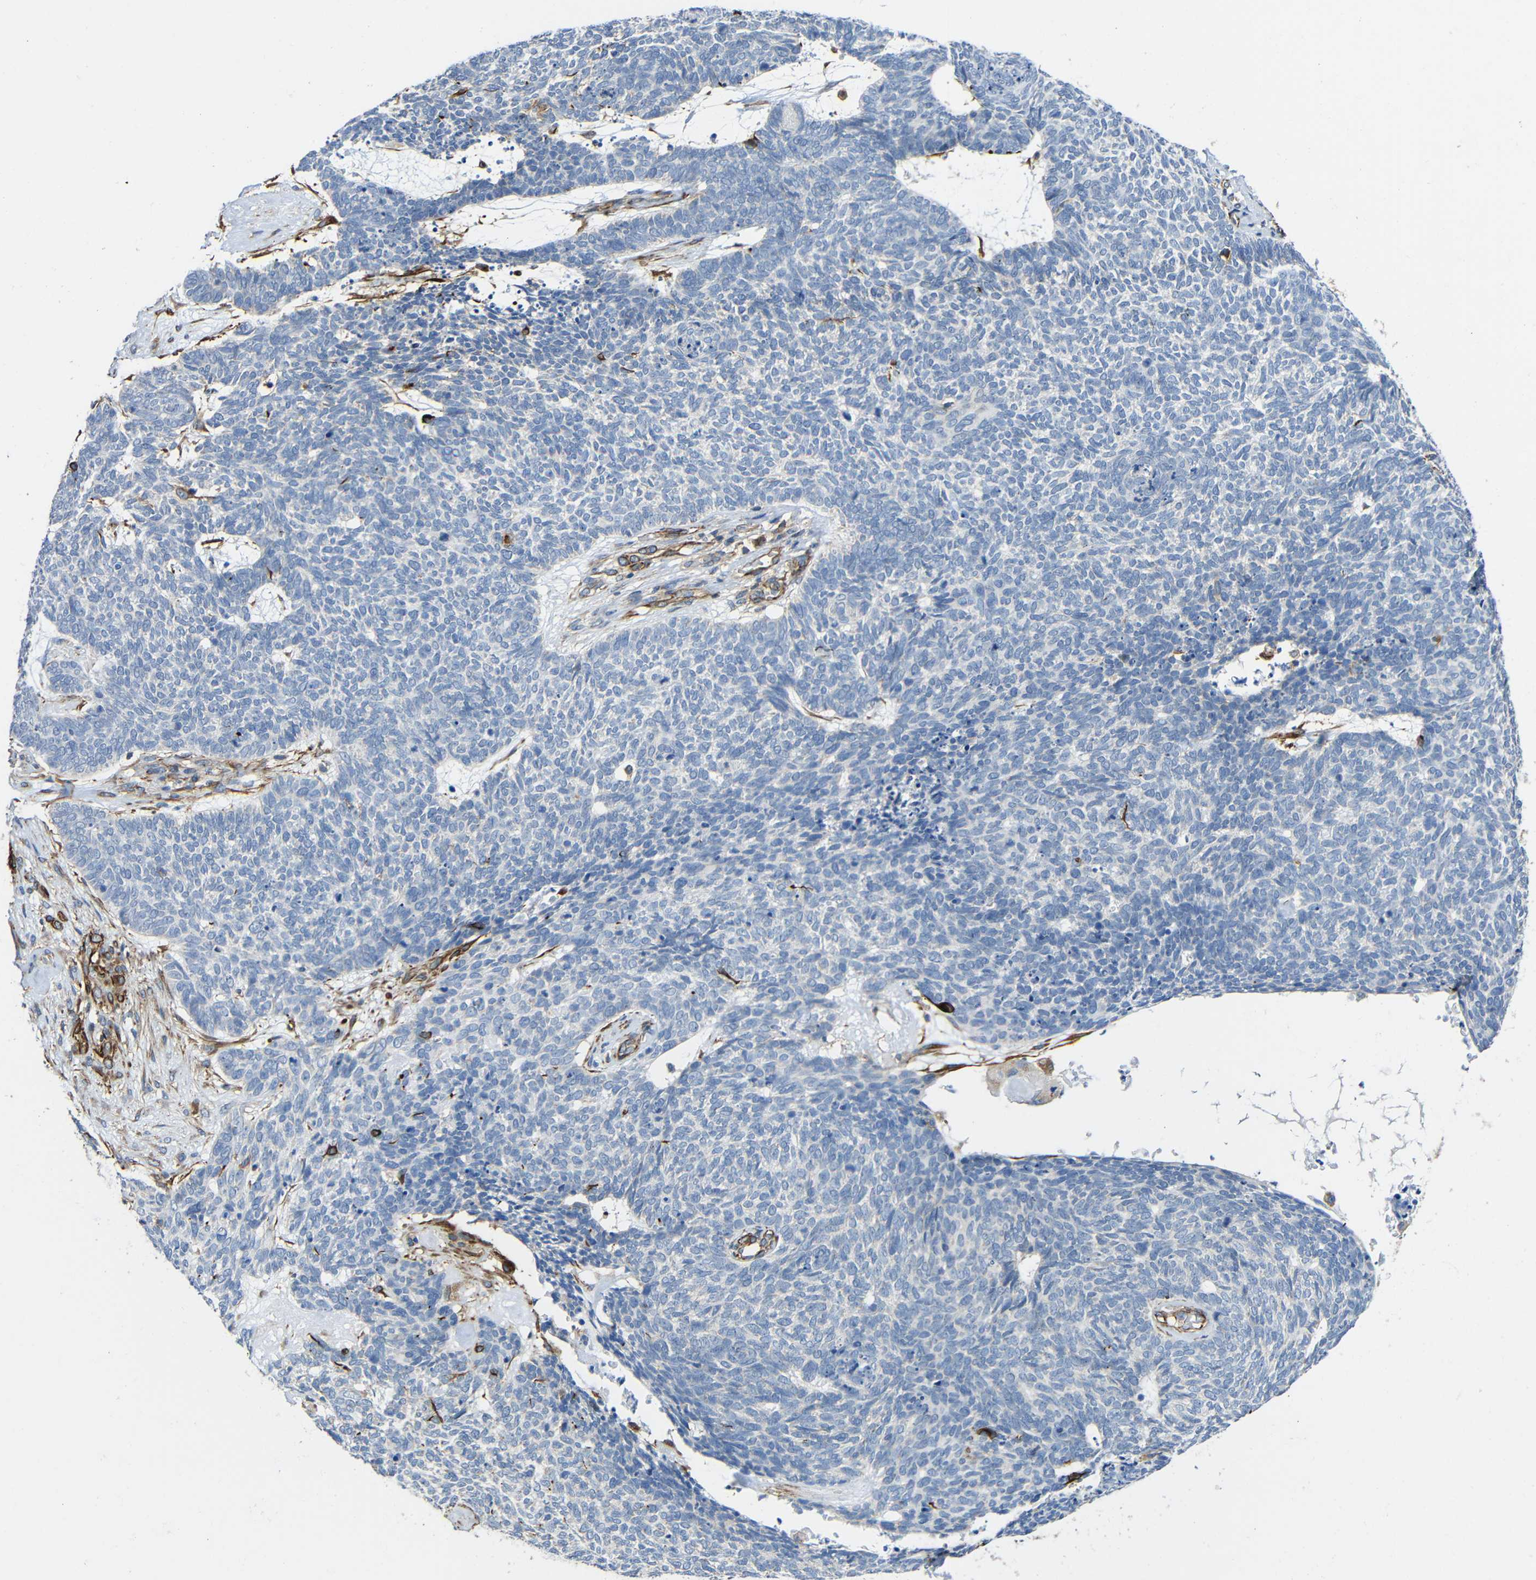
{"staining": {"intensity": "moderate", "quantity": "<25%", "location": "cytoplasmic/membranous"}, "tissue": "skin cancer", "cell_type": "Tumor cells", "image_type": "cancer", "snomed": [{"axis": "morphology", "description": "Basal cell carcinoma"}, {"axis": "topography", "description": "Skin"}], "caption": "Immunohistochemistry of basal cell carcinoma (skin) shows low levels of moderate cytoplasmic/membranous expression in about <25% of tumor cells. (DAB (3,3'-diaminobenzidine) IHC, brown staining for protein, blue staining for nuclei).", "gene": "IGSF10", "patient": {"sex": "female", "age": 84}}